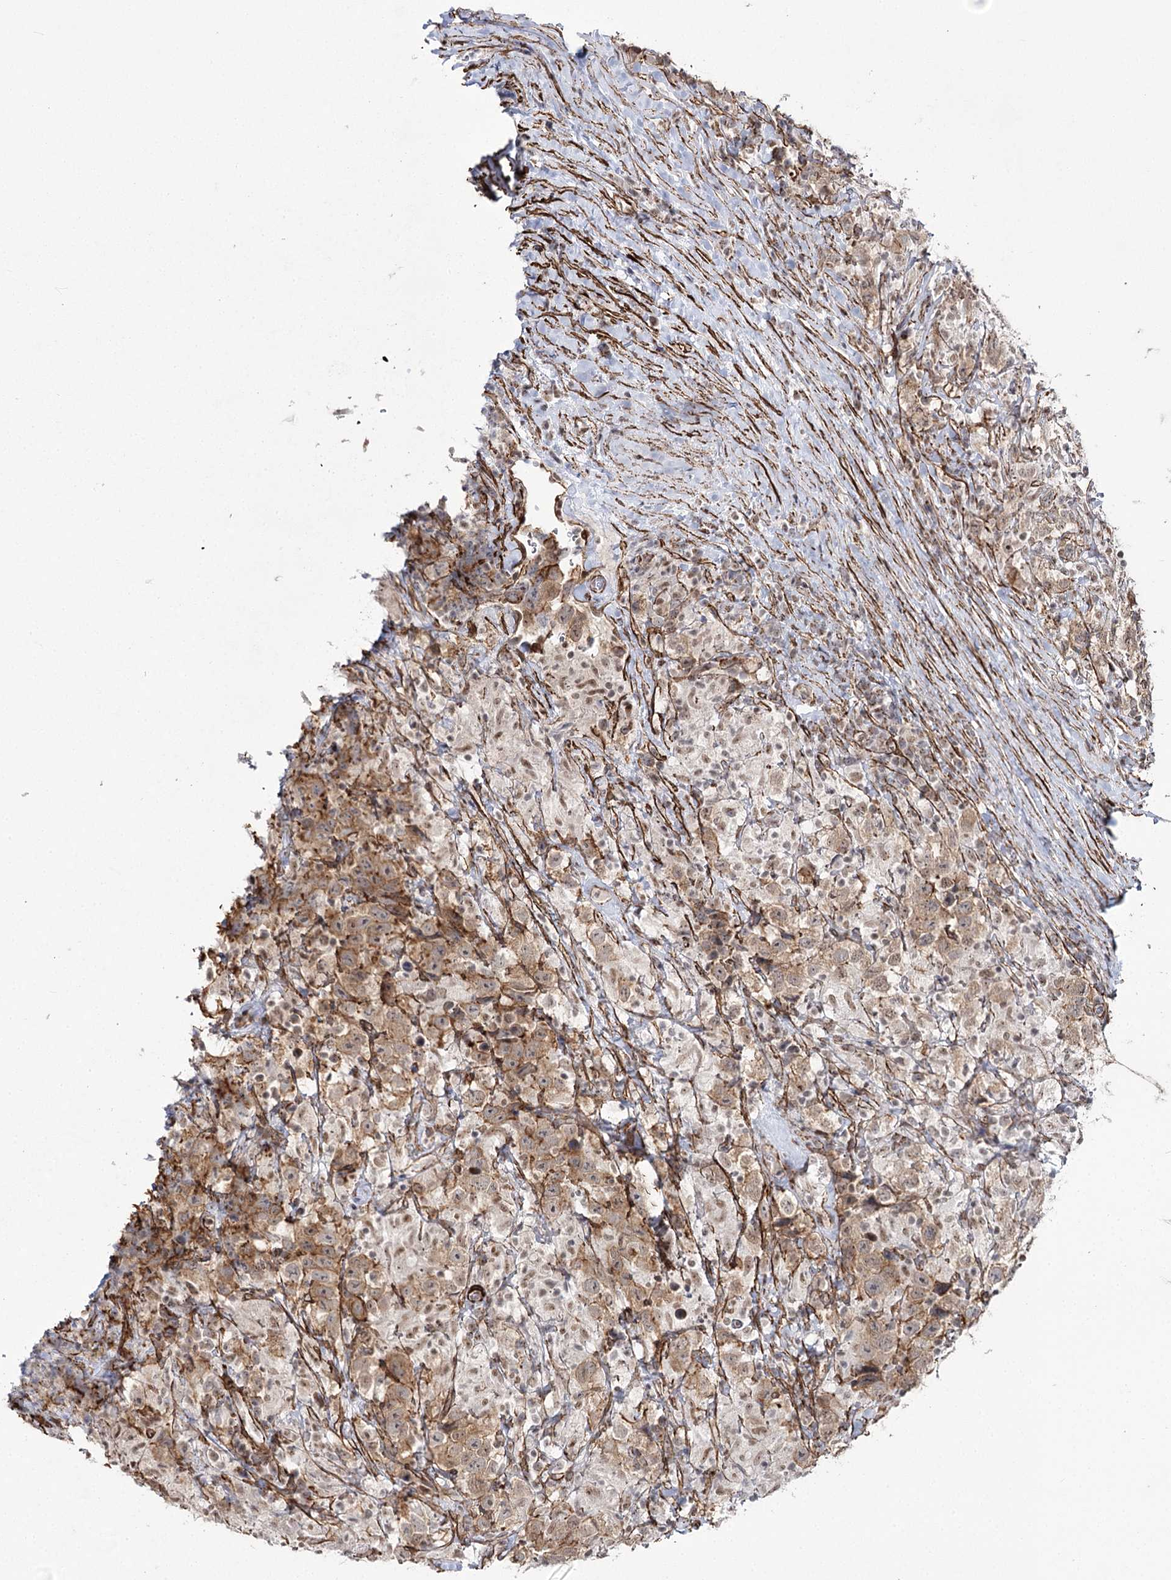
{"staining": {"intensity": "moderate", "quantity": ">75%", "location": "cytoplasmic/membranous"}, "tissue": "testis cancer", "cell_type": "Tumor cells", "image_type": "cancer", "snomed": [{"axis": "morphology", "description": "Seminoma, NOS"}, {"axis": "topography", "description": "Testis"}], "caption": "Approximately >75% of tumor cells in human testis seminoma reveal moderate cytoplasmic/membranous protein positivity as visualized by brown immunohistochemical staining.", "gene": "CWF19L1", "patient": {"sex": "male", "age": 41}}